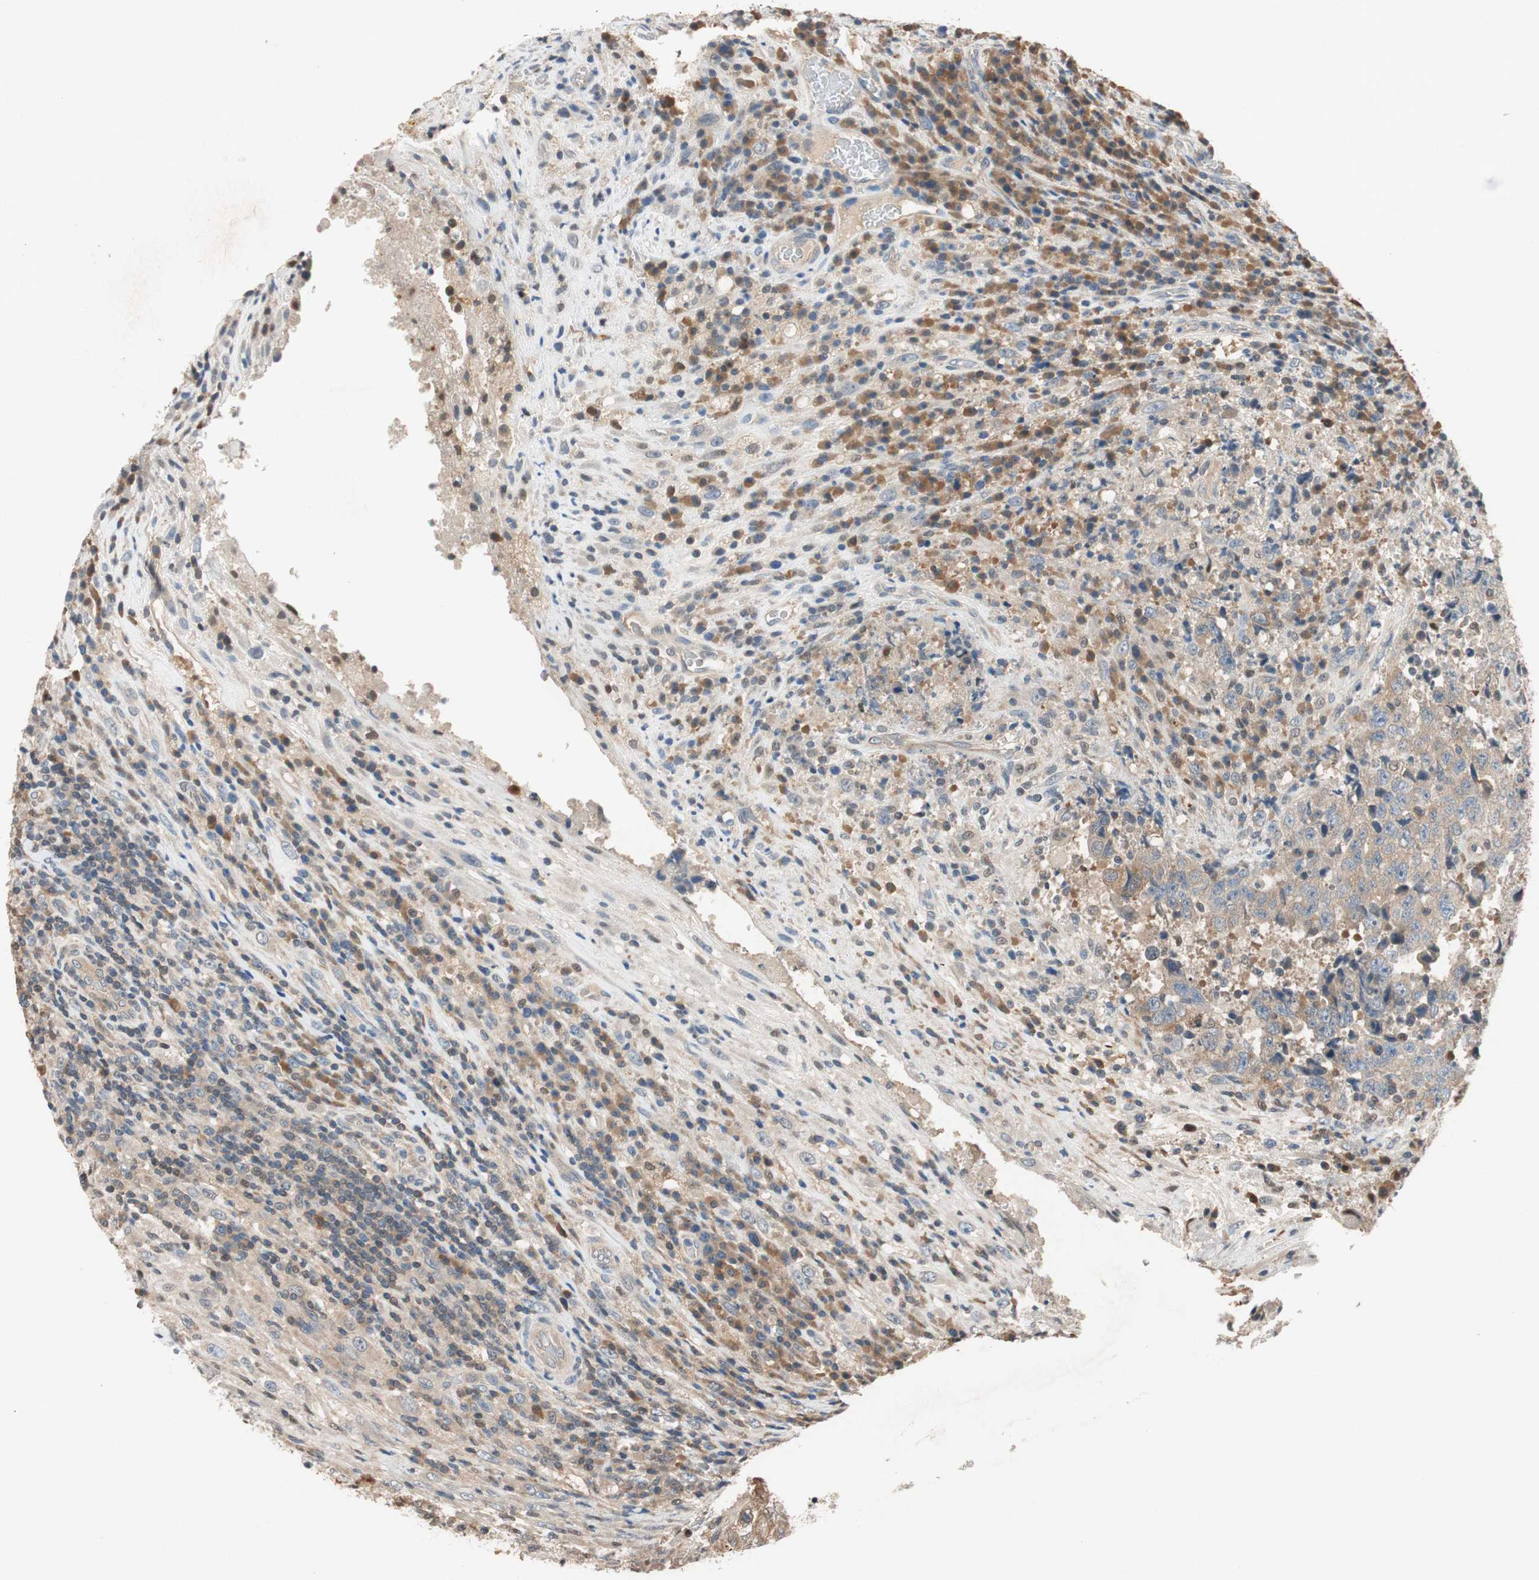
{"staining": {"intensity": "weak", "quantity": ">75%", "location": "cytoplasmic/membranous"}, "tissue": "testis cancer", "cell_type": "Tumor cells", "image_type": "cancer", "snomed": [{"axis": "morphology", "description": "Necrosis, NOS"}, {"axis": "morphology", "description": "Carcinoma, Embryonal, NOS"}, {"axis": "topography", "description": "Testis"}], "caption": "Testis cancer tissue demonstrates weak cytoplasmic/membranous positivity in about >75% of tumor cells", "gene": "SERPINB5", "patient": {"sex": "male", "age": 19}}